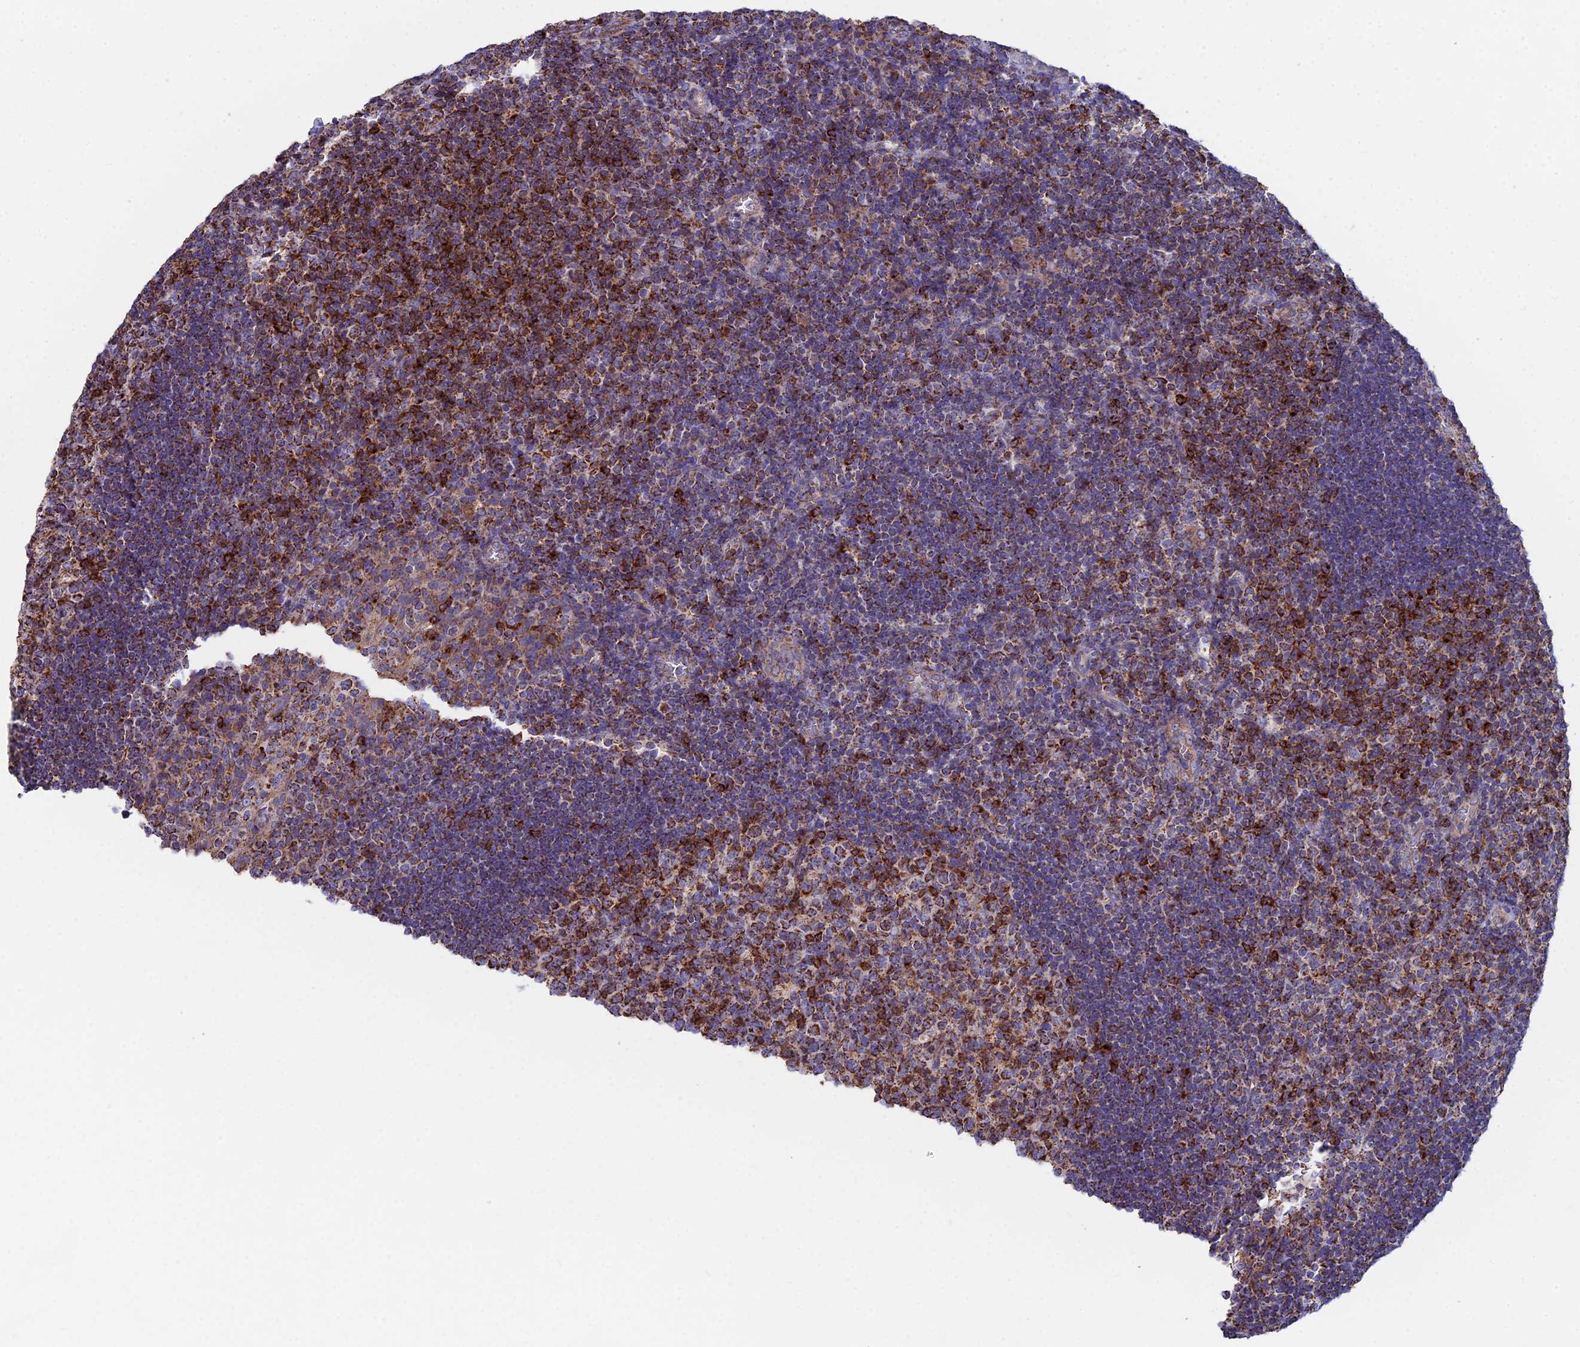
{"staining": {"intensity": "strong", "quantity": ">75%", "location": "cytoplasmic/membranous"}, "tissue": "tonsil", "cell_type": "Germinal center cells", "image_type": "normal", "snomed": [{"axis": "morphology", "description": "Normal tissue, NOS"}, {"axis": "topography", "description": "Tonsil"}], "caption": "Germinal center cells exhibit strong cytoplasmic/membranous positivity in about >75% of cells in unremarkable tonsil.", "gene": "SPOCK2", "patient": {"sex": "male", "age": 17}}